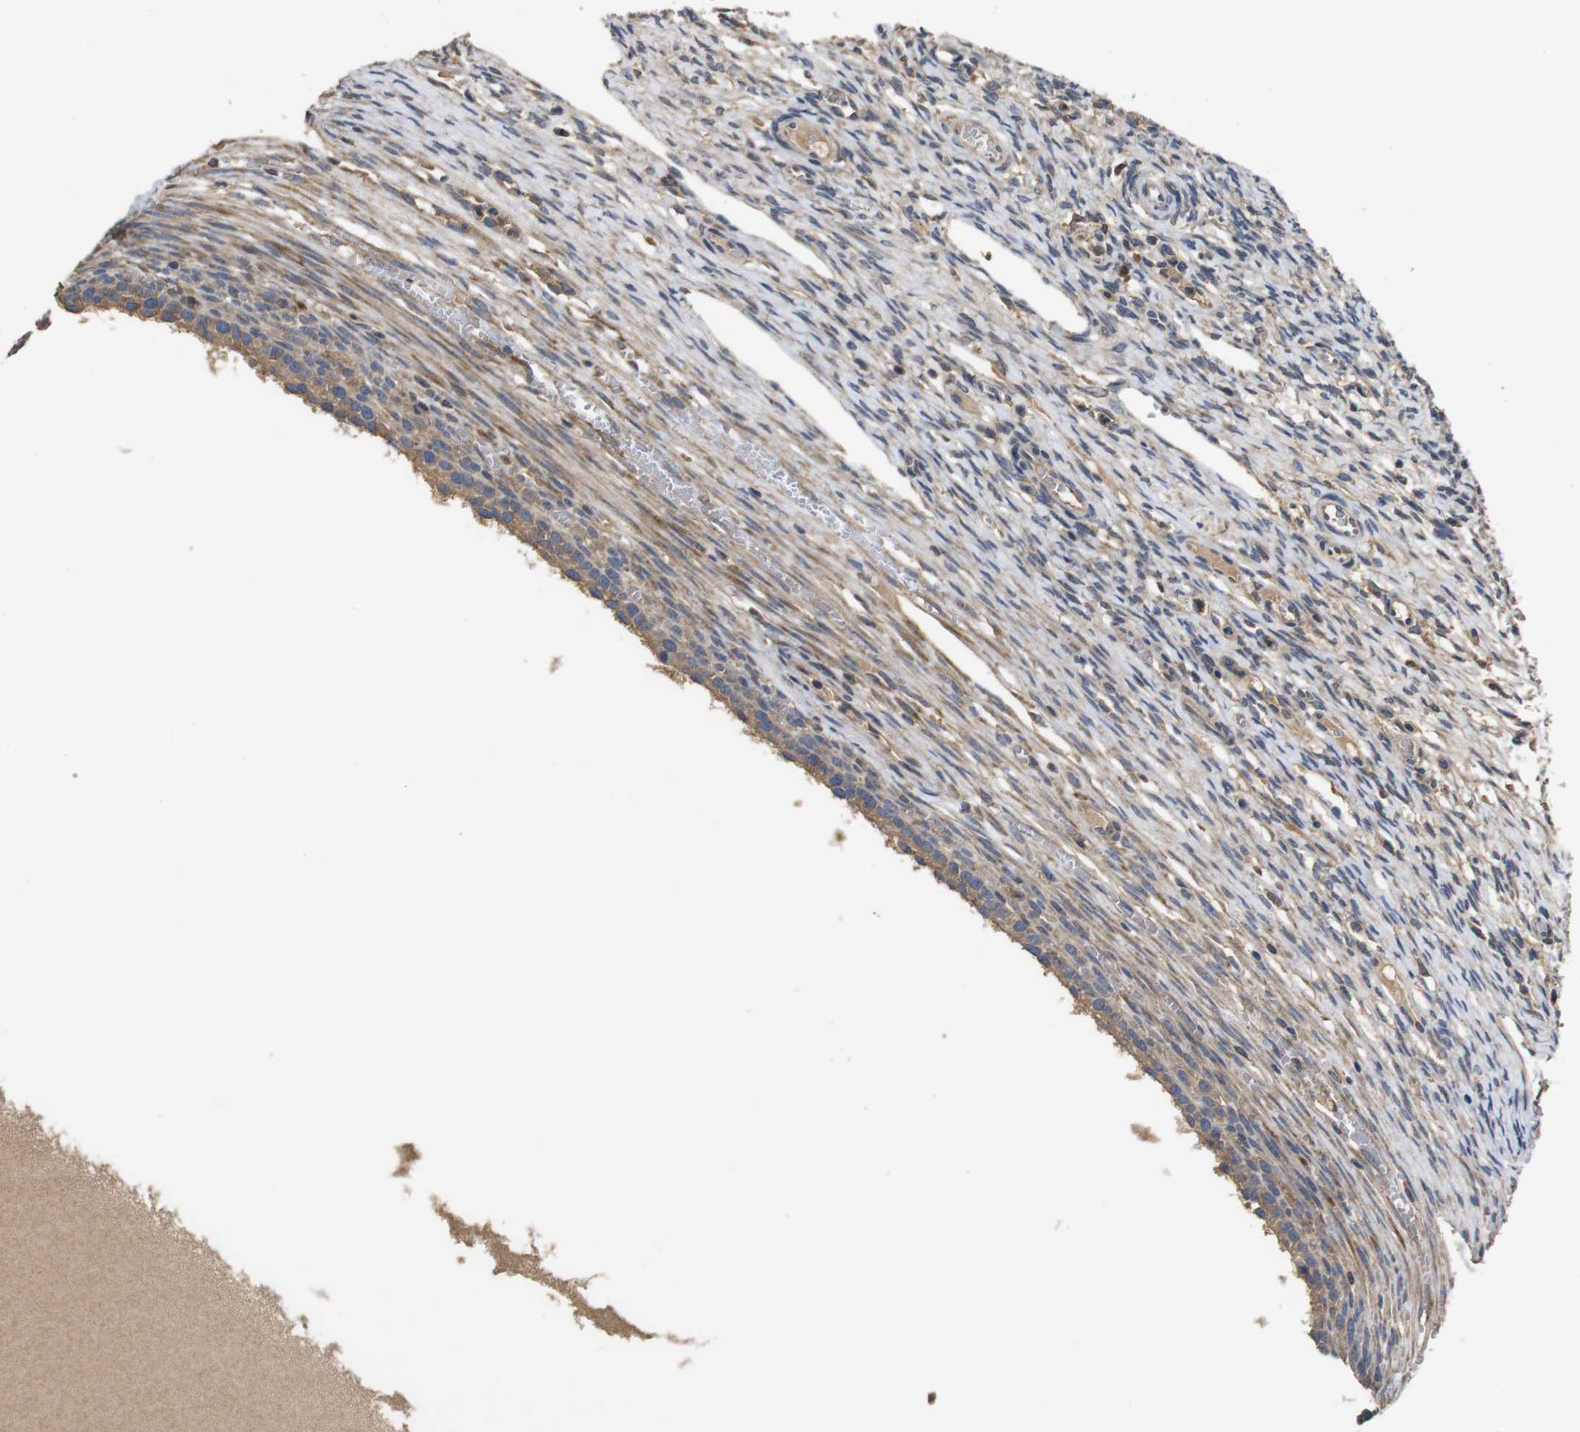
{"staining": {"intensity": "strong", "quantity": "<25%", "location": "cytoplasmic/membranous"}, "tissue": "ovary", "cell_type": "Ovarian stroma cells", "image_type": "normal", "snomed": [{"axis": "morphology", "description": "Normal tissue, NOS"}, {"axis": "topography", "description": "Ovary"}], "caption": "The immunohistochemical stain shows strong cytoplasmic/membranous expression in ovarian stroma cells of unremarkable ovary. Using DAB (brown) and hematoxylin (blue) stains, captured at high magnification using brightfield microscopy.", "gene": "ARHGAP24", "patient": {"sex": "female", "age": 33}}